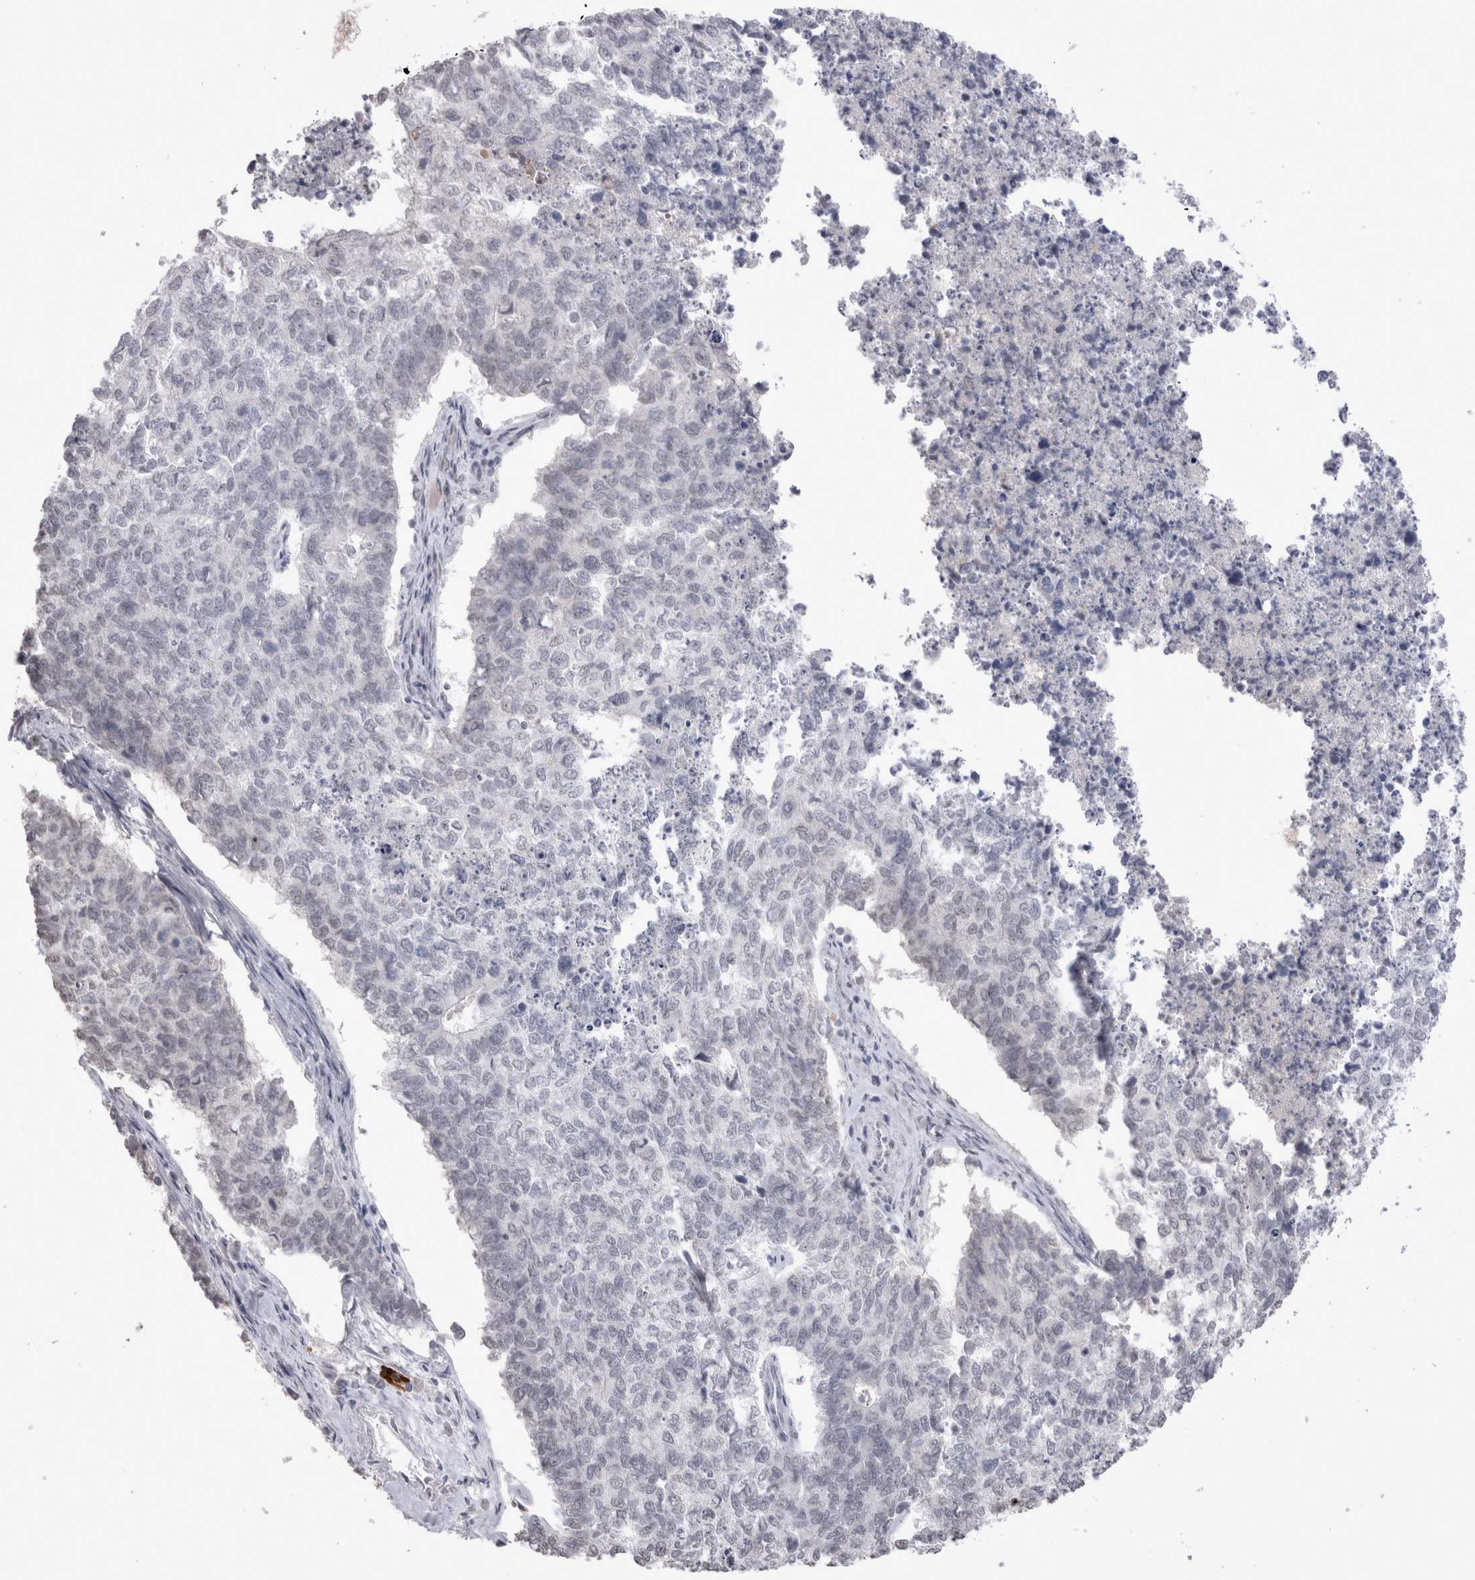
{"staining": {"intensity": "negative", "quantity": "none", "location": "none"}, "tissue": "cervical cancer", "cell_type": "Tumor cells", "image_type": "cancer", "snomed": [{"axis": "morphology", "description": "Squamous cell carcinoma, NOS"}, {"axis": "topography", "description": "Cervix"}], "caption": "Squamous cell carcinoma (cervical) stained for a protein using immunohistochemistry (IHC) shows no expression tumor cells.", "gene": "DDX4", "patient": {"sex": "female", "age": 63}}